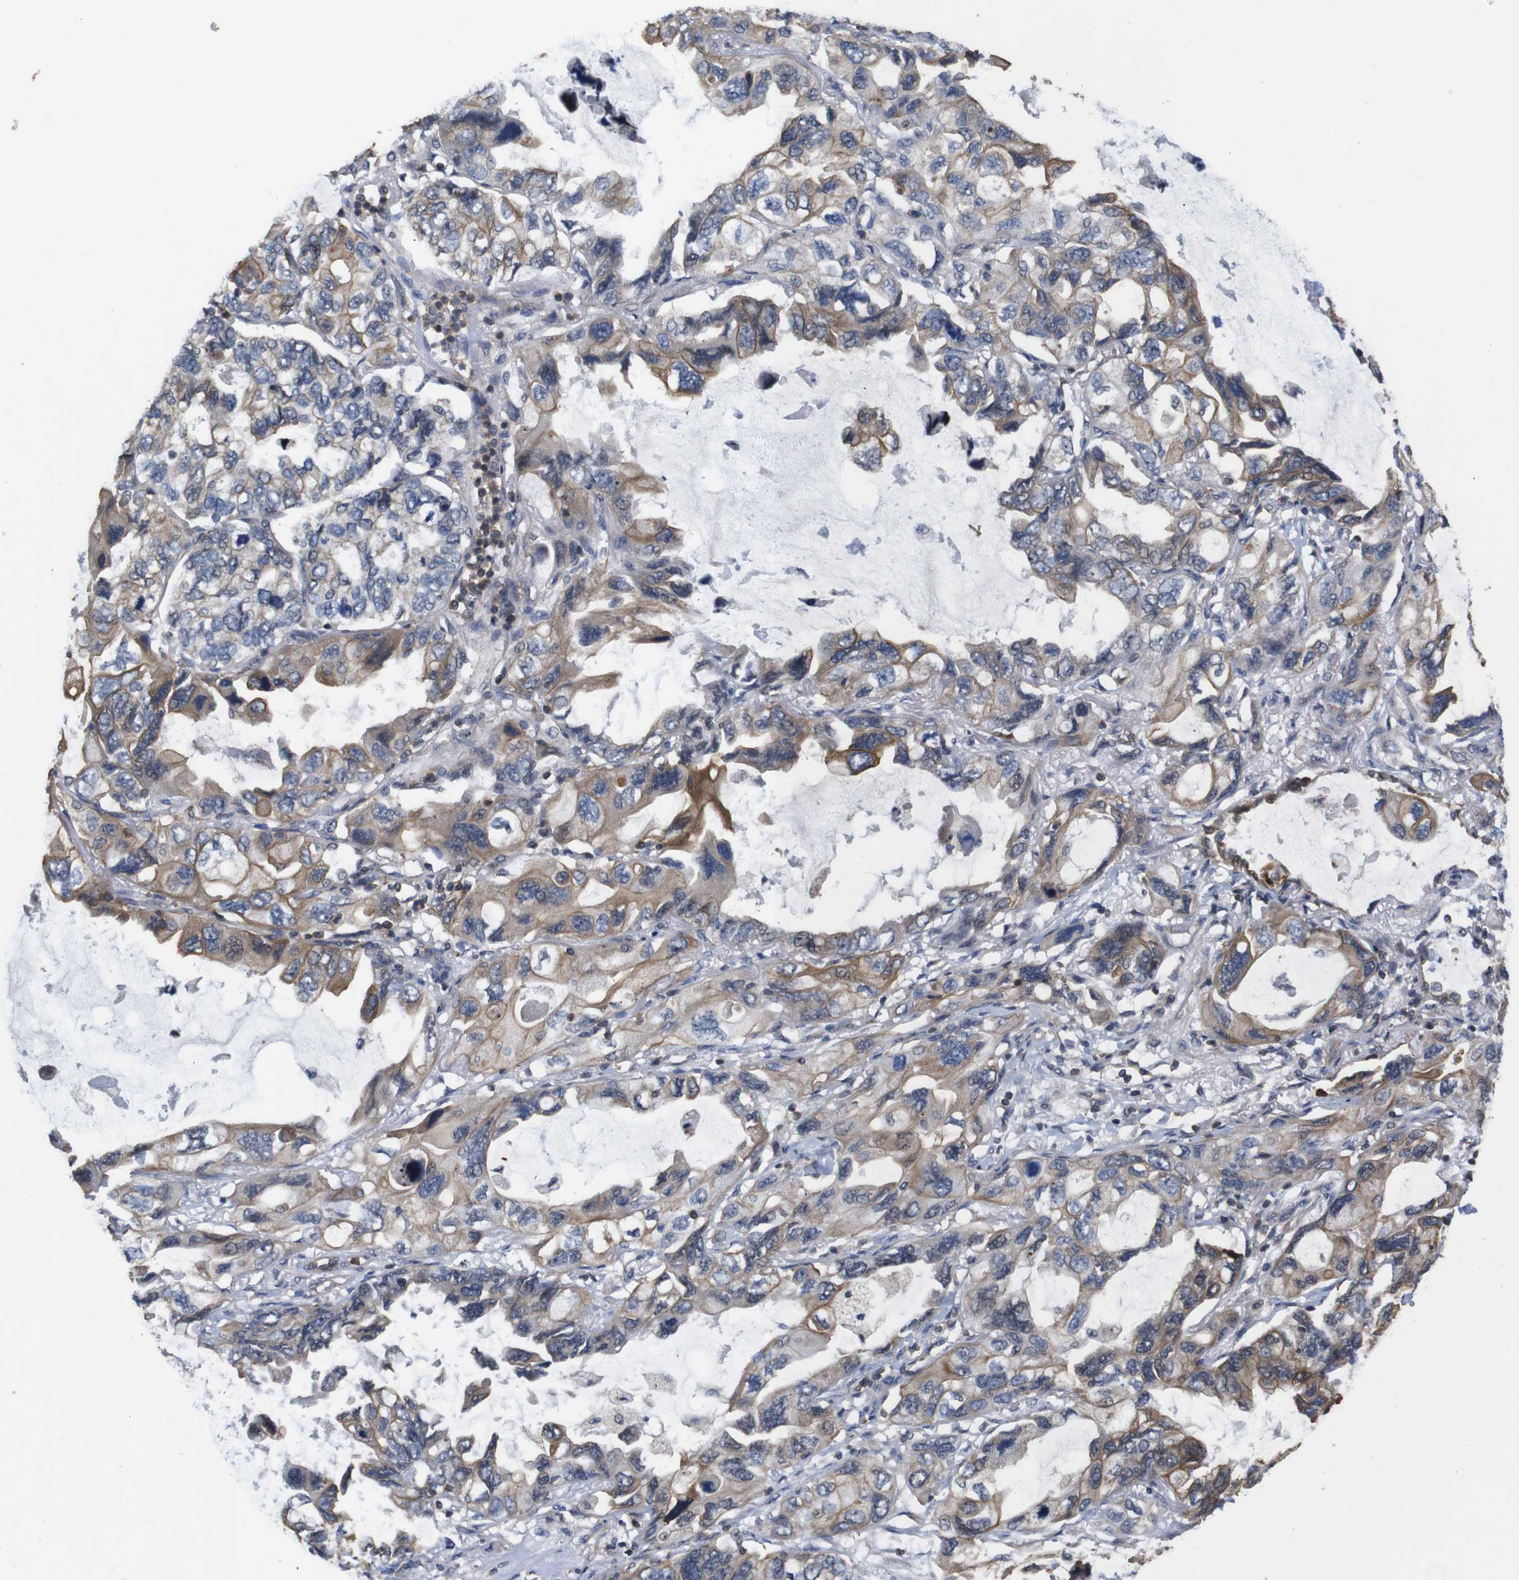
{"staining": {"intensity": "moderate", "quantity": ">75%", "location": "cytoplasmic/membranous"}, "tissue": "lung cancer", "cell_type": "Tumor cells", "image_type": "cancer", "snomed": [{"axis": "morphology", "description": "Squamous cell carcinoma, NOS"}, {"axis": "topography", "description": "Lung"}], "caption": "Moderate cytoplasmic/membranous protein positivity is identified in about >75% of tumor cells in lung cancer.", "gene": "BRWD3", "patient": {"sex": "female", "age": 73}}